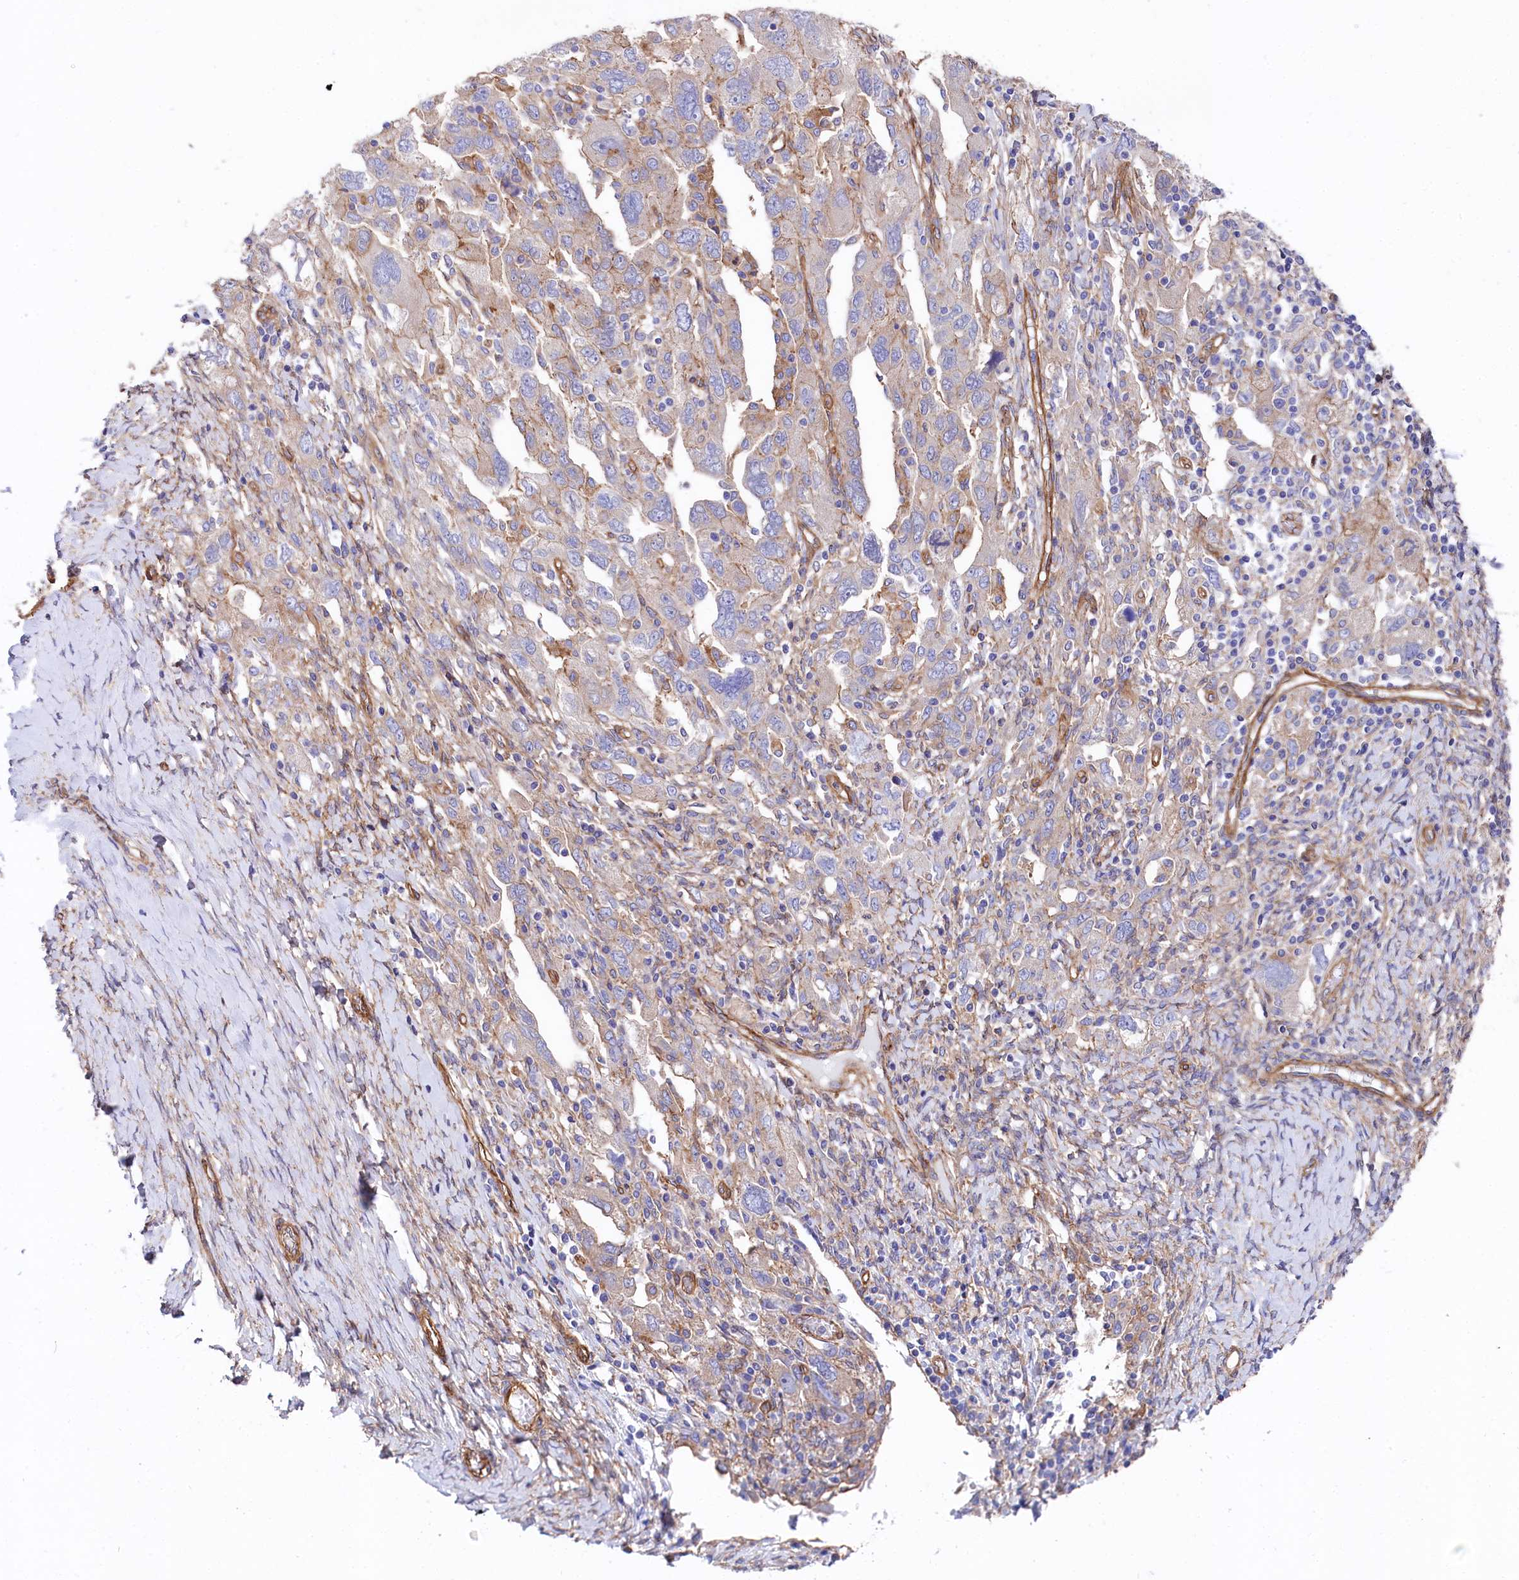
{"staining": {"intensity": "weak", "quantity": "<25%", "location": "cytoplasmic/membranous"}, "tissue": "ovarian cancer", "cell_type": "Tumor cells", "image_type": "cancer", "snomed": [{"axis": "morphology", "description": "Carcinoma, NOS"}, {"axis": "morphology", "description": "Cystadenocarcinoma, serous, NOS"}, {"axis": "topography", "description": "Ovary"}], "caption": "Immunohistochemistry (IHC) of carcinoma (ovarian) demonstrates no staining in tumor cells. The staining is performed using DAB (3,3'-diaminobenzidine) brown chromogen with nuclei counter-stained in using hematoxylin.", "gene": "TNKS1BP1", "patient": {"sex": "female", "age": 69}}